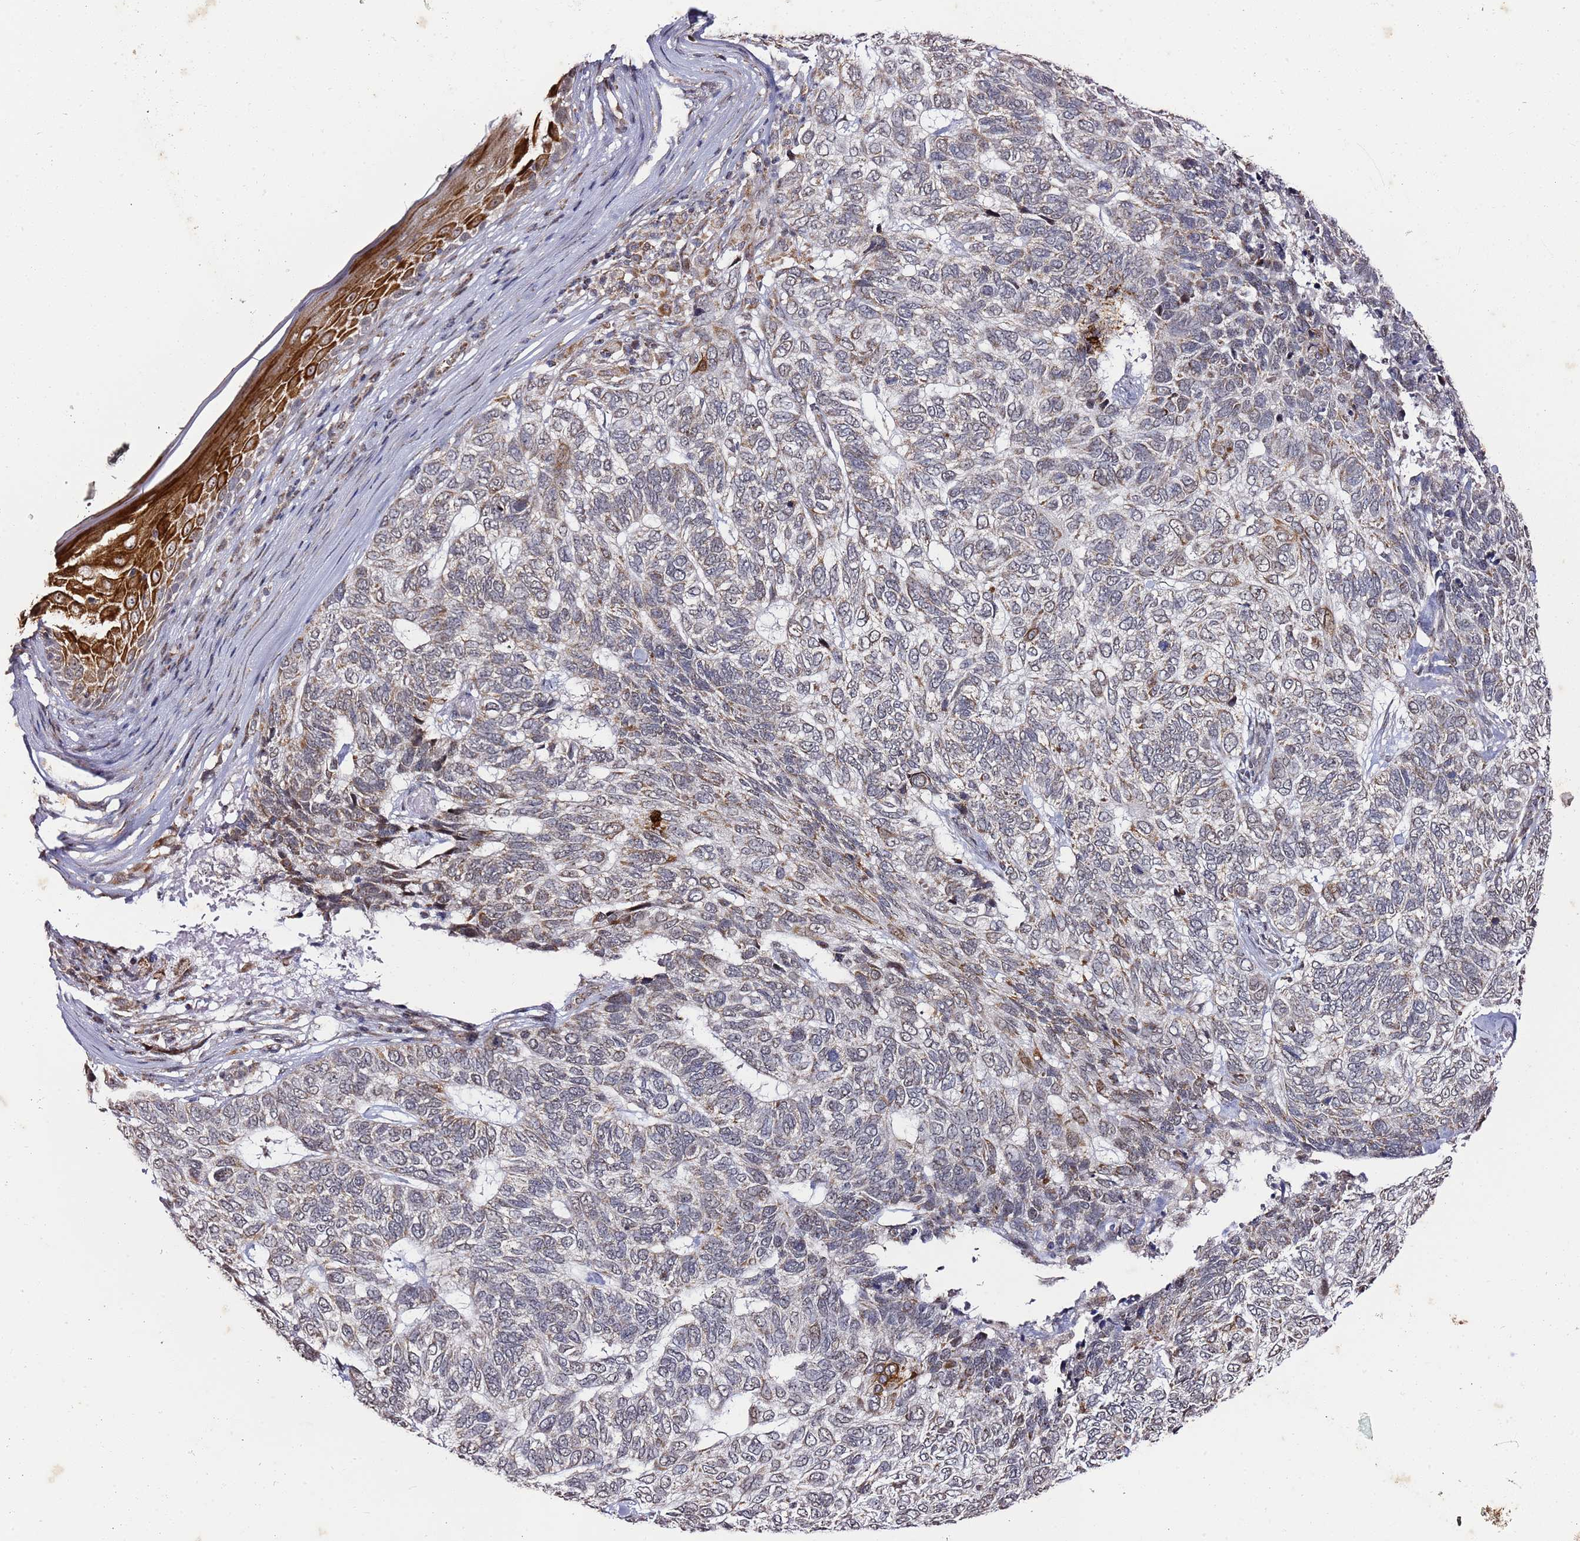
{"staining": {"intensity": "weak", "quantity": "25%-75%", "location": "cytoplasmic/membranous"}, "tissue": "skin cancer", "cell_type": "Tumor cells", "image_type": "cancer", "snomed": [{"axis": "morphology", "description": "Basal cell carcinoma"}, {"axis": "topography", "description": "Skin"}], "caption": "This image shows immunohistochemistry (IHC) staining of skin cancer, with low weak cytoplasmic/membranous staining in about 25%-75% of tumor cells.", "gene": "TP53AIP1", "patient": {"sex": "female", "age": 65}}